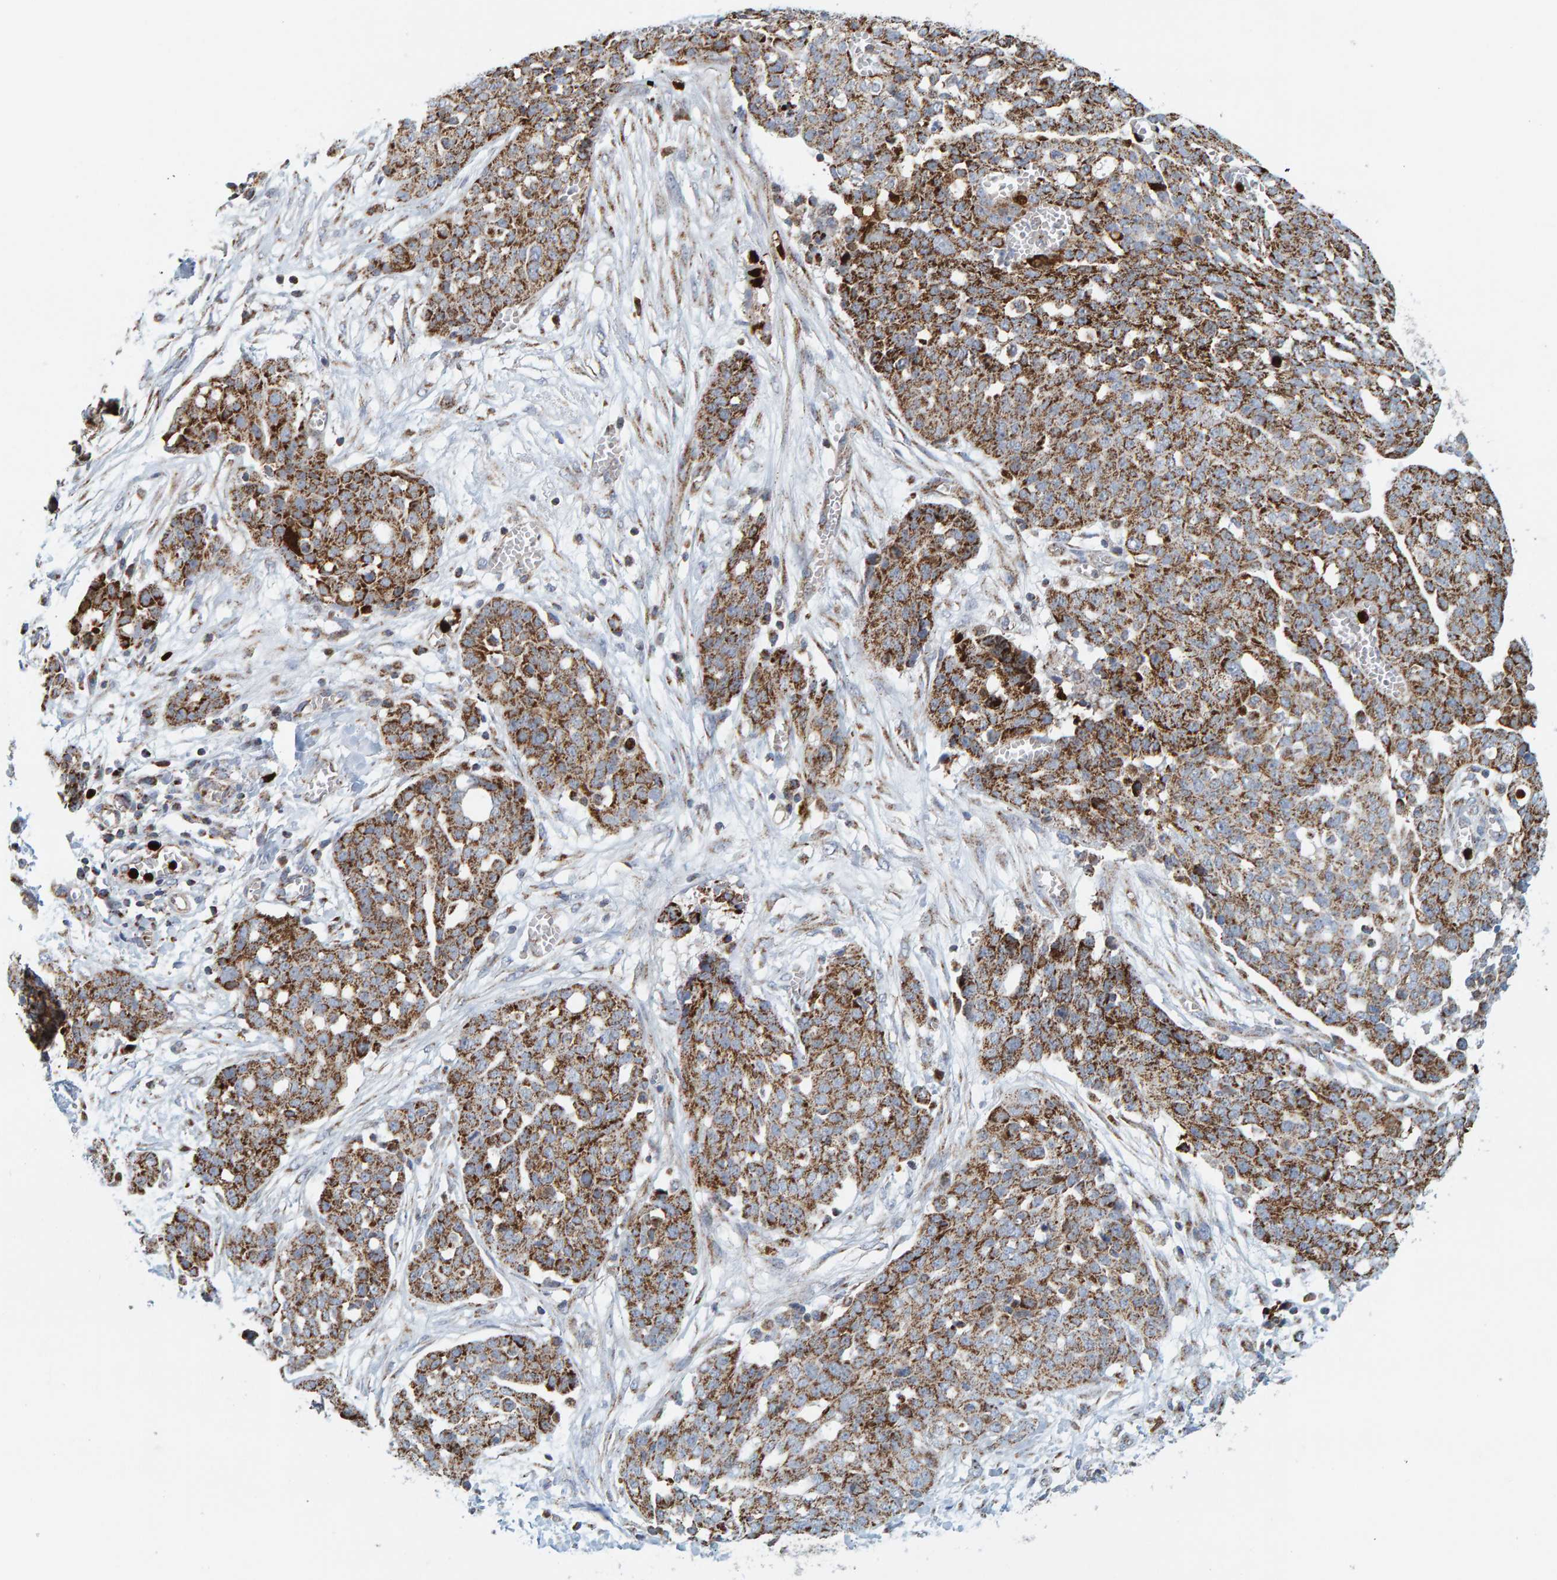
{"staining": {"intensity": "strong", "quantity": ">75%", "location": "cytoplasmic/membranous"}, "tissue": "ovarian cancer", "cell_type": "Tumor cells", "image_type": "cancer", "snomed": [{"axis": "morphology", "description": "Cystadenocarcinoma, serous, NOS"}, {"axis": "topography", "description": "Soft tissue"}, {"axis": "topography", "description": "Ovary"}], "caption": "Immunohistochemistry (IHC) histopathology image of neoplastic tissue: ovarian cancer (serous cystadenocarcinoma) stained using IHC displays high levels of strong protein expression localized specifically in the cytoplasmic/membranous of tumor cells, appearing as a cytoplasmic/membranous brown color.", "gene": "B9D1", "patient": {"sex": "female", "age": 57}}